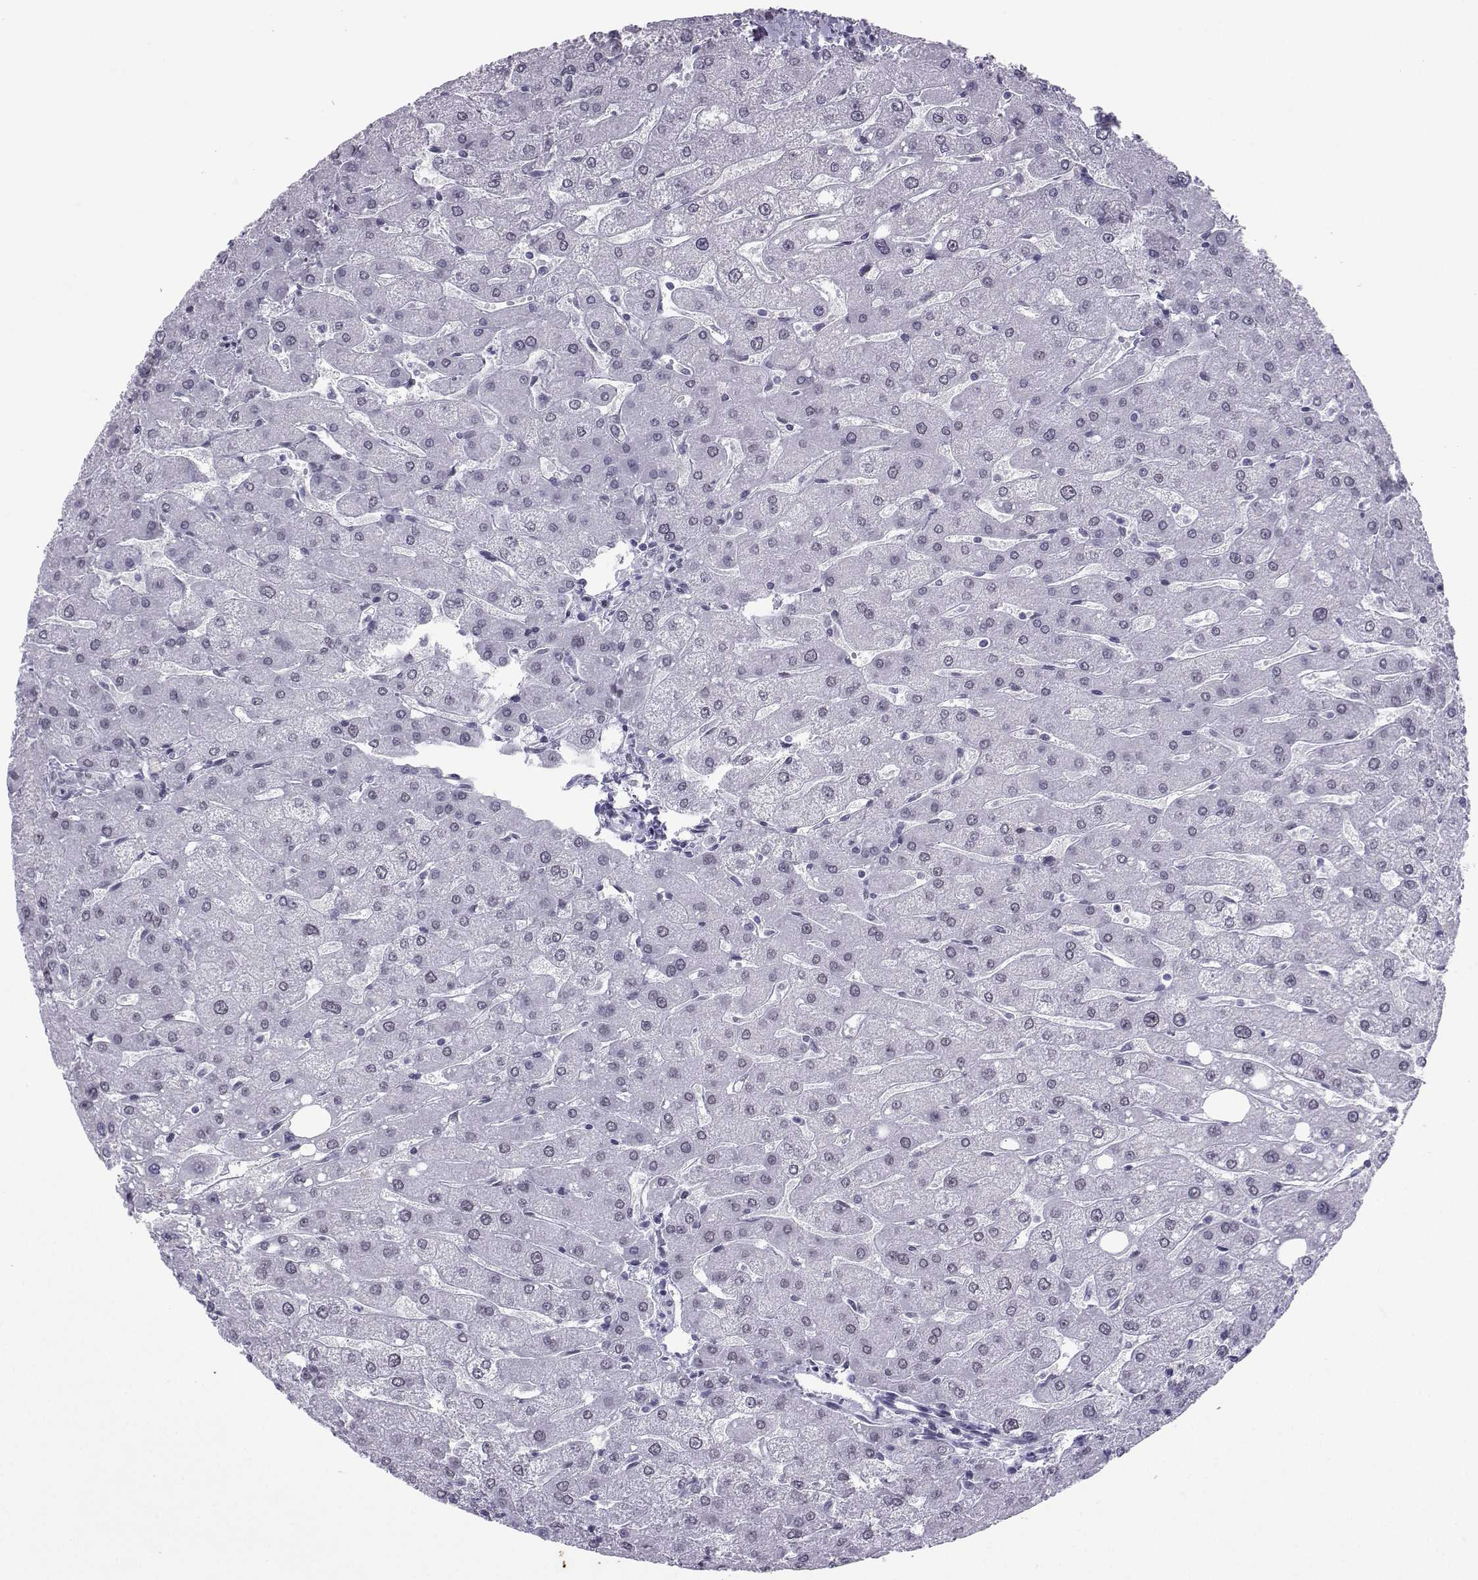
{"staining": {"intensity": "negative", "quantity": "none", "location": "none"}, "tissue": "liver", "cell_type": "Cholangiocytes", "image_type": "normal", "snomed": [{"axis": "morphology", "description": "Normal tissue, NOS"}, {"axis": "topography", "description": "Liver"}], "caption": "Immunohistochemistry (IHC) of unremarkable liver exhibits no staining in cholangiocytes.", "gene": "LORICRIN", "patient": {"sex": "male", "age": 67}}